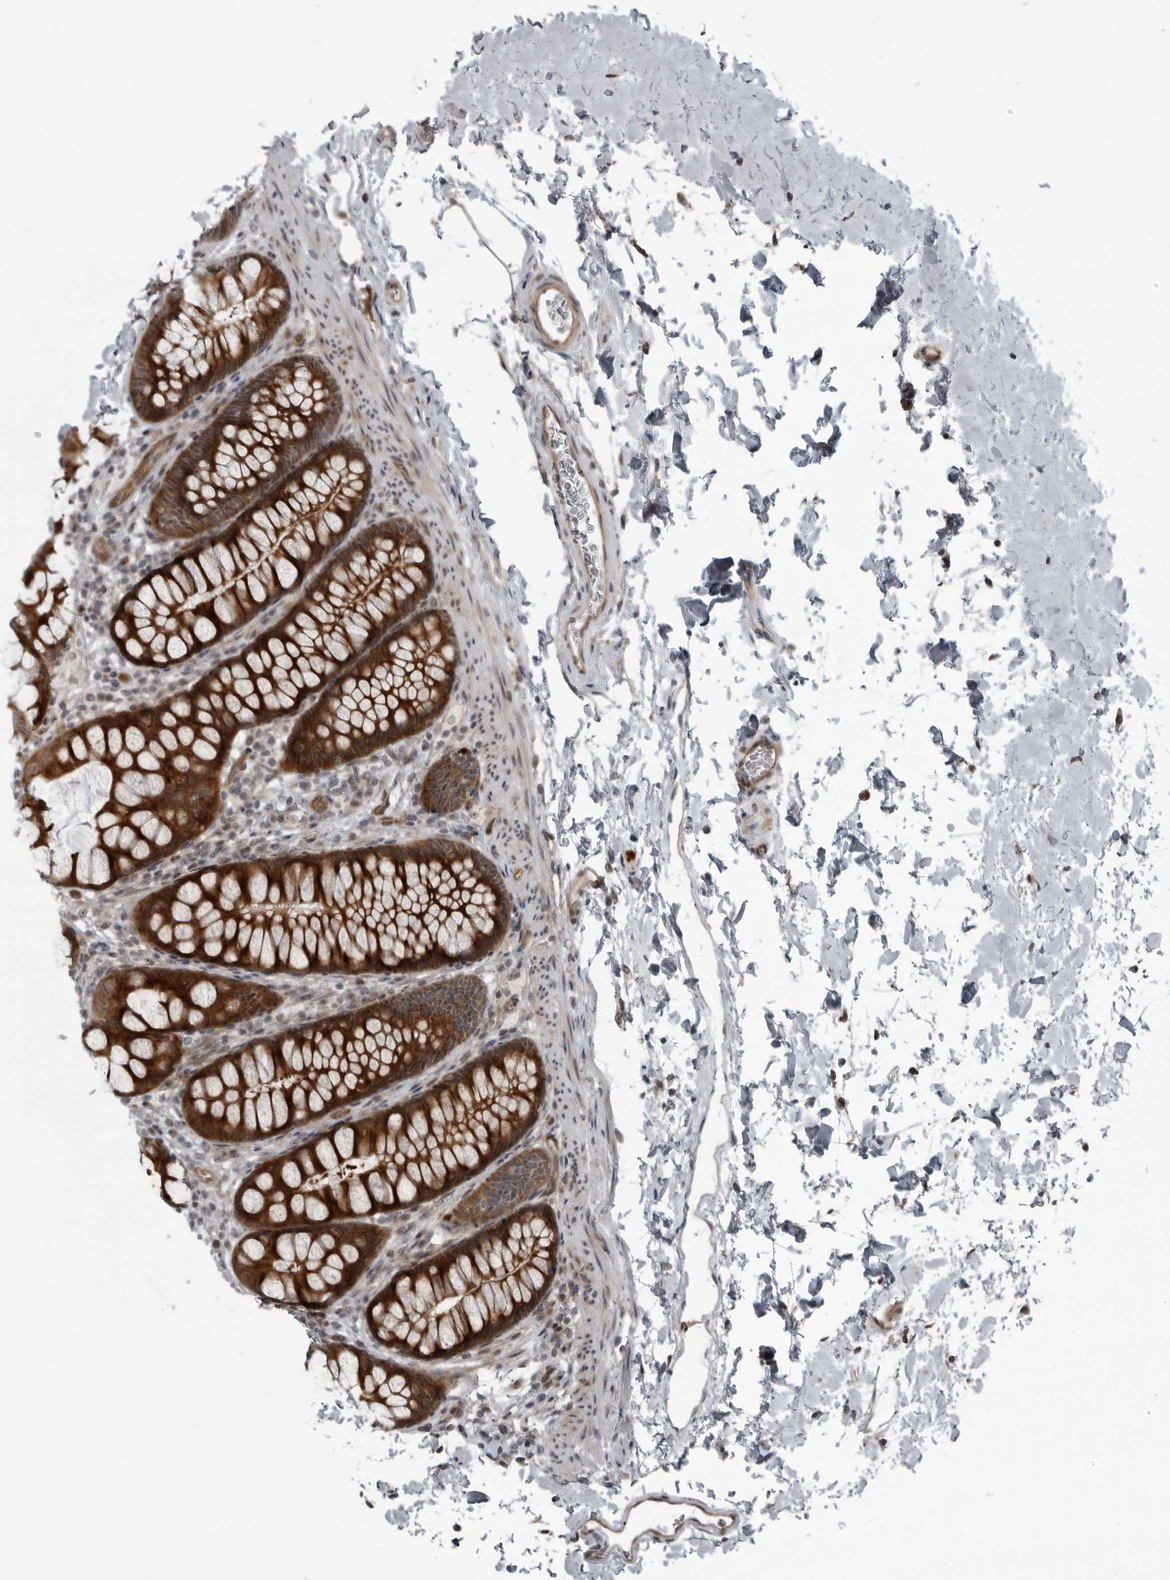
{"staining": {"intensity": "moderate", "quantity": "25%-75%", "location": "cytoplasmic/membranous"}, "tissue": "colon", "cell_type": "Endothelial cells", "image_type": "normal", "snomed": [{"axis": "morphology", "description": "Normal tissue, NOS"}, {"axis": "topography", "description": "Colon"}], "caption": "IHC (DAB) staining of benign human colon demonstrates moderate cytoplasmic/membranous protein staining in approximately 25%-75% of endothelial cells.", "gene": "FAM102B", "patient": {"sex": "female", "age": 62}}